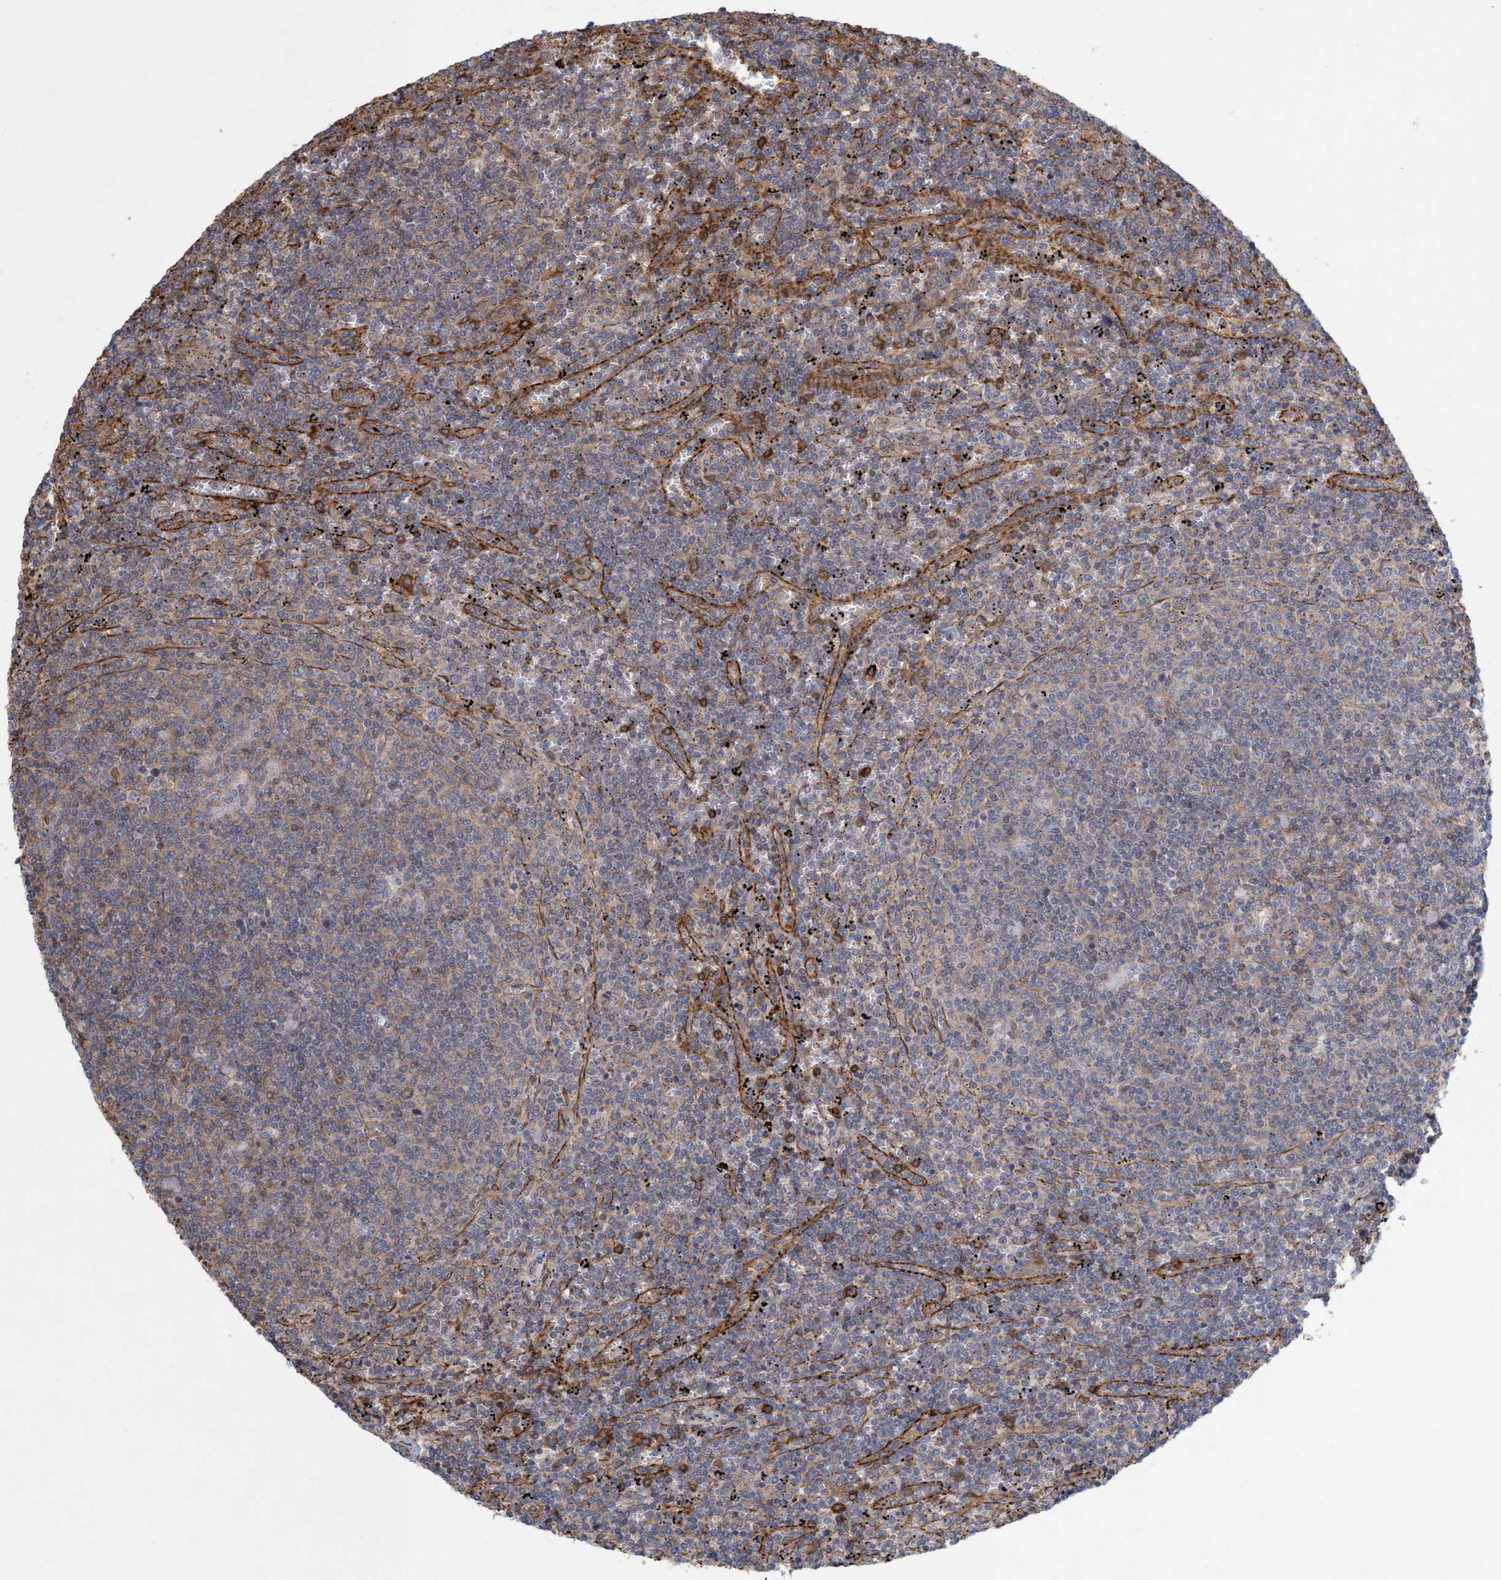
{"staining": {"intensity": "weak", "quantity": "<25%", "location": "cytoplasmic/membranous"}, "tissue": "lymphoma", "cell_type": "Tumor cells", "image_type": "cancer", "snomed": [{"axis": "morphology", "description": "Malignant lymphoma, non-Hodgkin's type, Low grade"}, {"axis": "topography", "description": "Spleen"}], "caption": "Tumor cells show no significant protein expression in lymphoma.", "gene": "SPECC1", "patient": {"sex": "female", "age": 50}}